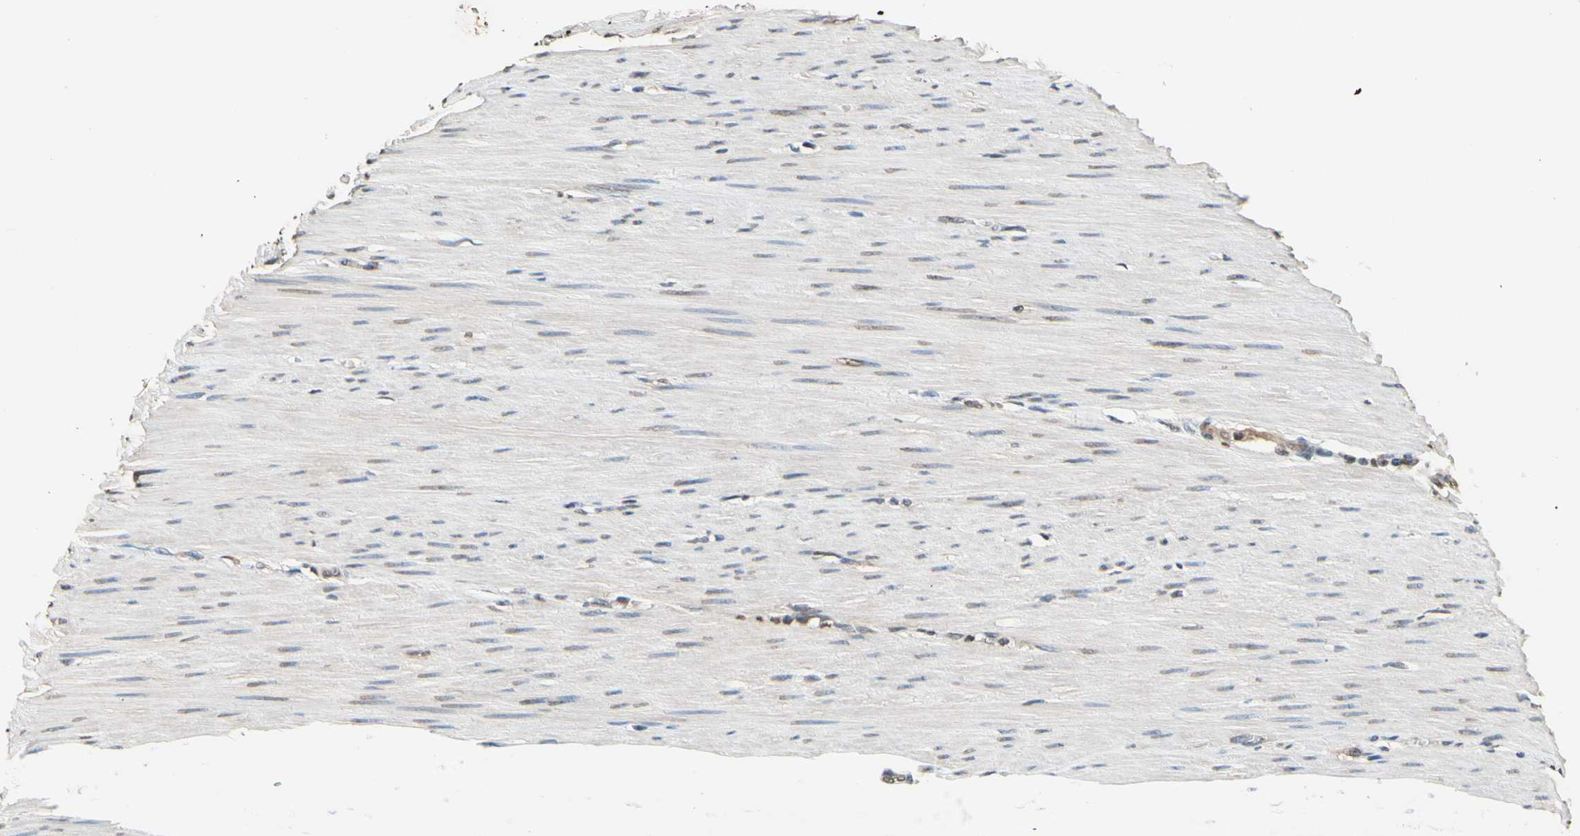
{"staining": {"intensity": "weak", "quantity": "25%-75%", "location": "cytoplasmic/membranous"}, "tissue": "colorectal cancer", "cell_type": "Tumor cells", "image_type": "cancer", "snomed": [{"axis": "morphology", "description": "Adenocarcinoma, NOS"}, {"axis": "topography", "description": "Colon"}], "caption": "Immunohistochemical staining of adenocarcinoma (colorectal) demonstrates low levels of weak cytoplasmic/membranous protein positivity in about 25%-75% of tumor cells. (DAB IHC, brown staining for protein, blue staining for nuclei).", "gene": "GCLC", "patient": {"sex": "female", "age": 57}}